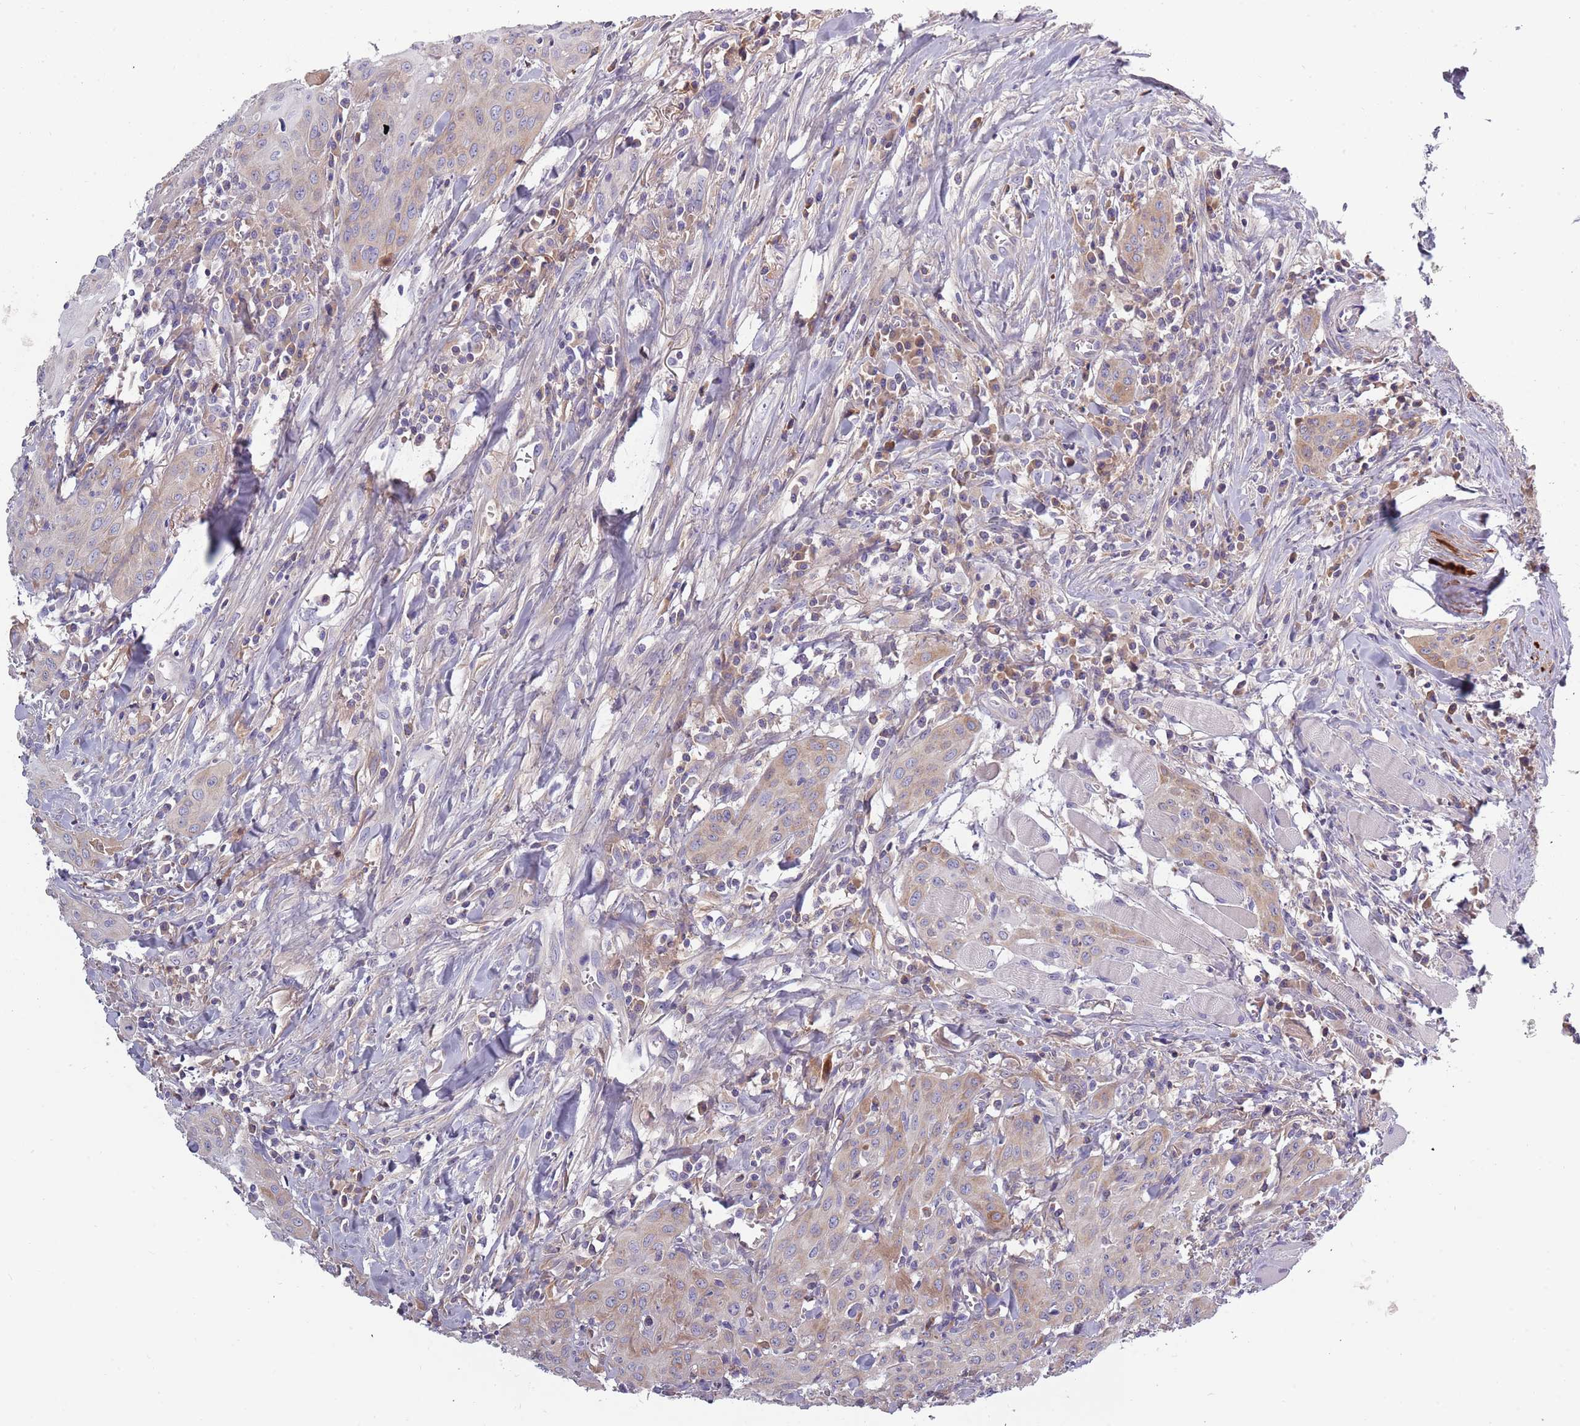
{"staining": {"intensity": "weak", "quantity": "<25%", "location": "cytoplasmic/membranous"}, "tissue": "head and neck cancer", "cell_type": "Tumor cells", "image_type": "cancer", "snomed": [{"axis": "morphology", "description": "Squamous cell carcinoma, NOS"}, {"axis": "topography", "description": "Oral tissue"}, {"axis": "topography", "description": "Head-Neck"}], "caption": "Histopathology image shows no protein staining in tumor cells of head and neck cancer tissue.", "gene": "TNFRSF6B", "patient": {"sex": "female", "age": 70}}